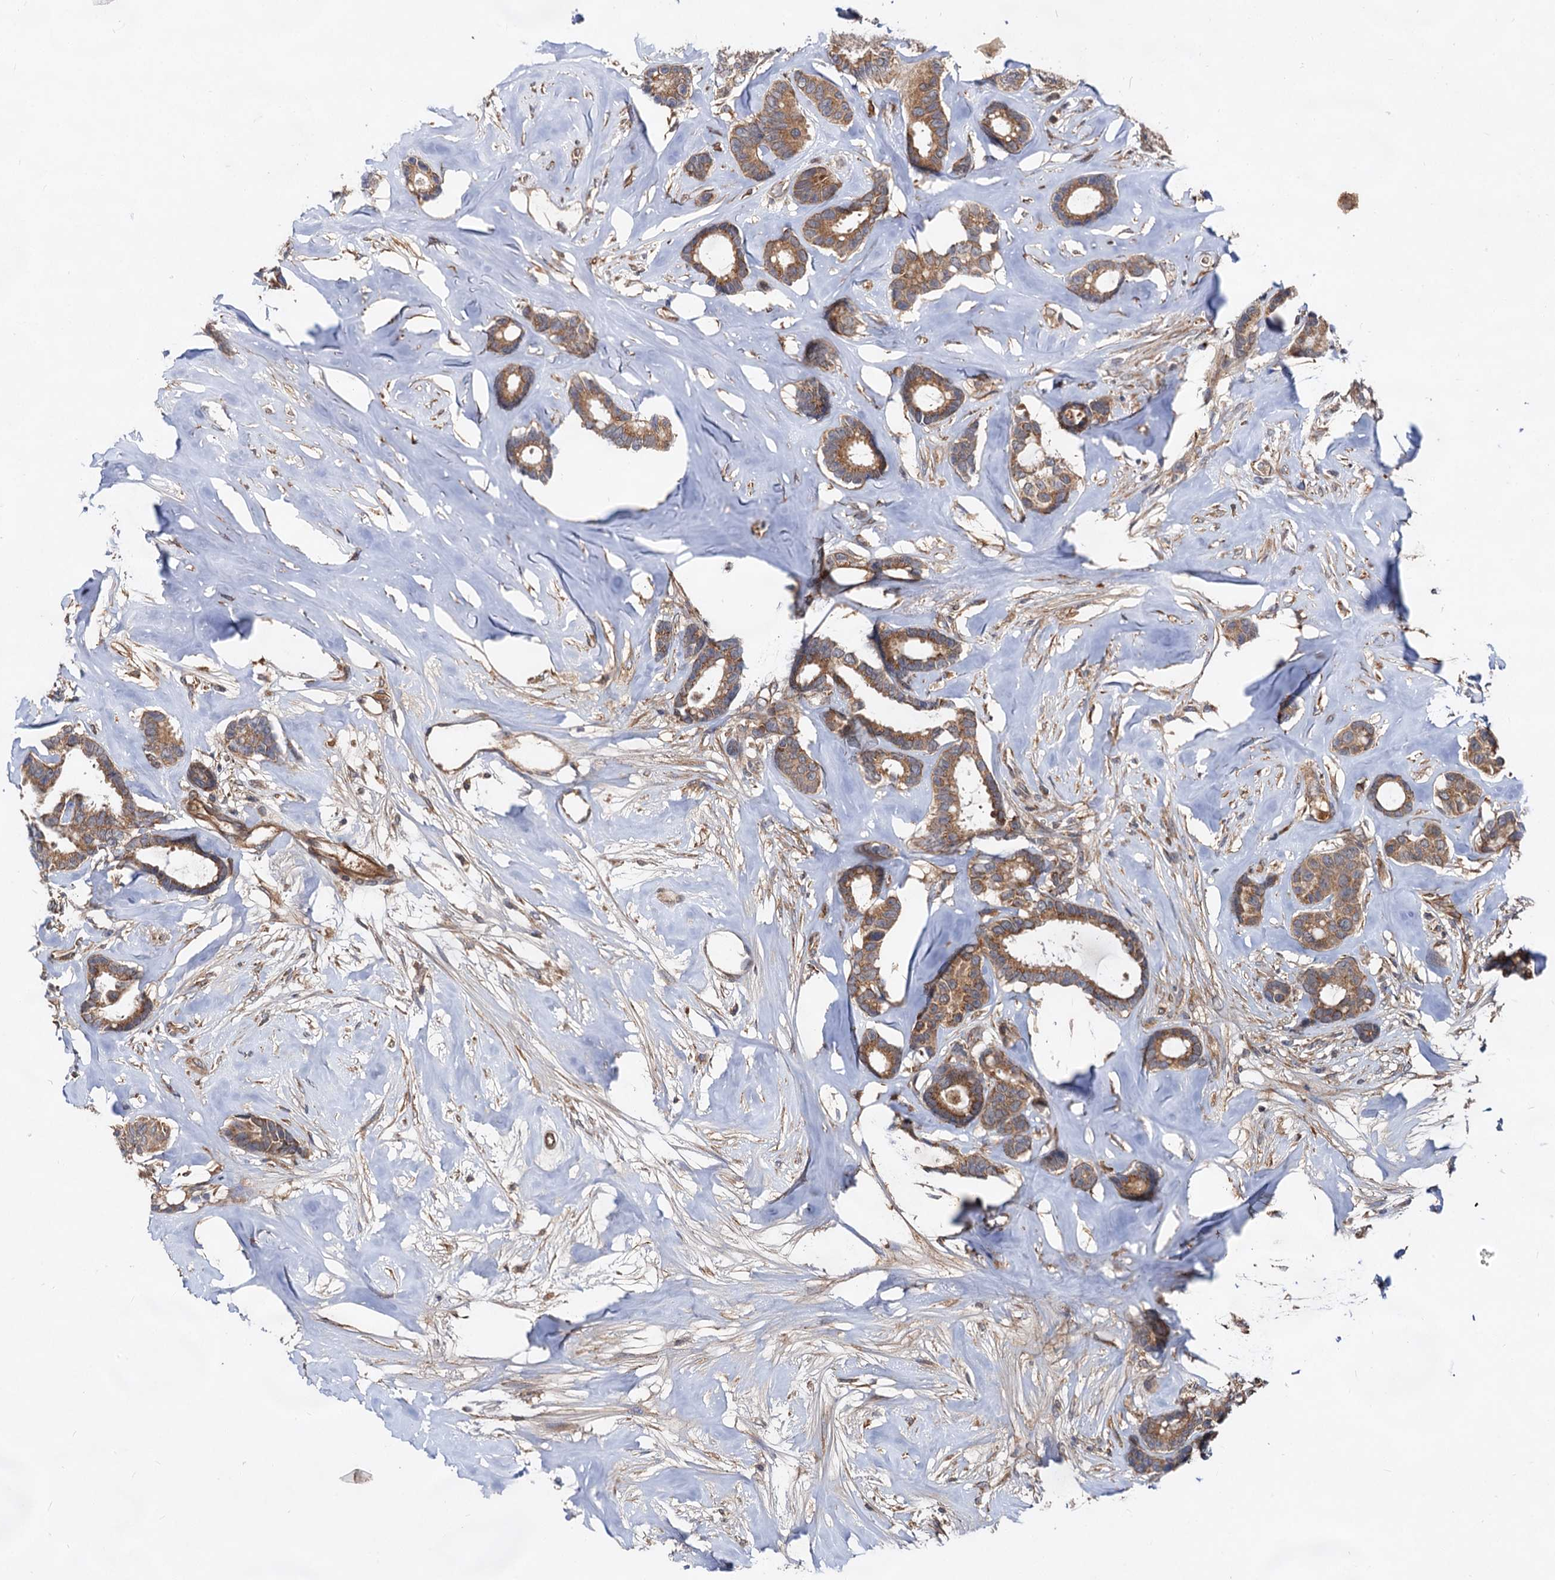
{"staining": {"intensity": "moderate", "quantity": ">75%", "location": "cytoplasmic/membranous"}, "tissue": "breast cancer", "cell_type": "Tumor cells", "image_type": "cancer", "snomed": [{"axis": "morphology", "description": "Duct carcinoma"}, {"axis": "topography", "description": "Breast"}], "caption": "Tumor cells reveal moderate cytoplasmic/membranous staining in about >75% of cells in breast infiltrating ductal carcinoma.", "gene": "TEX9", "patient": {"sex": "female", "age": 87}}